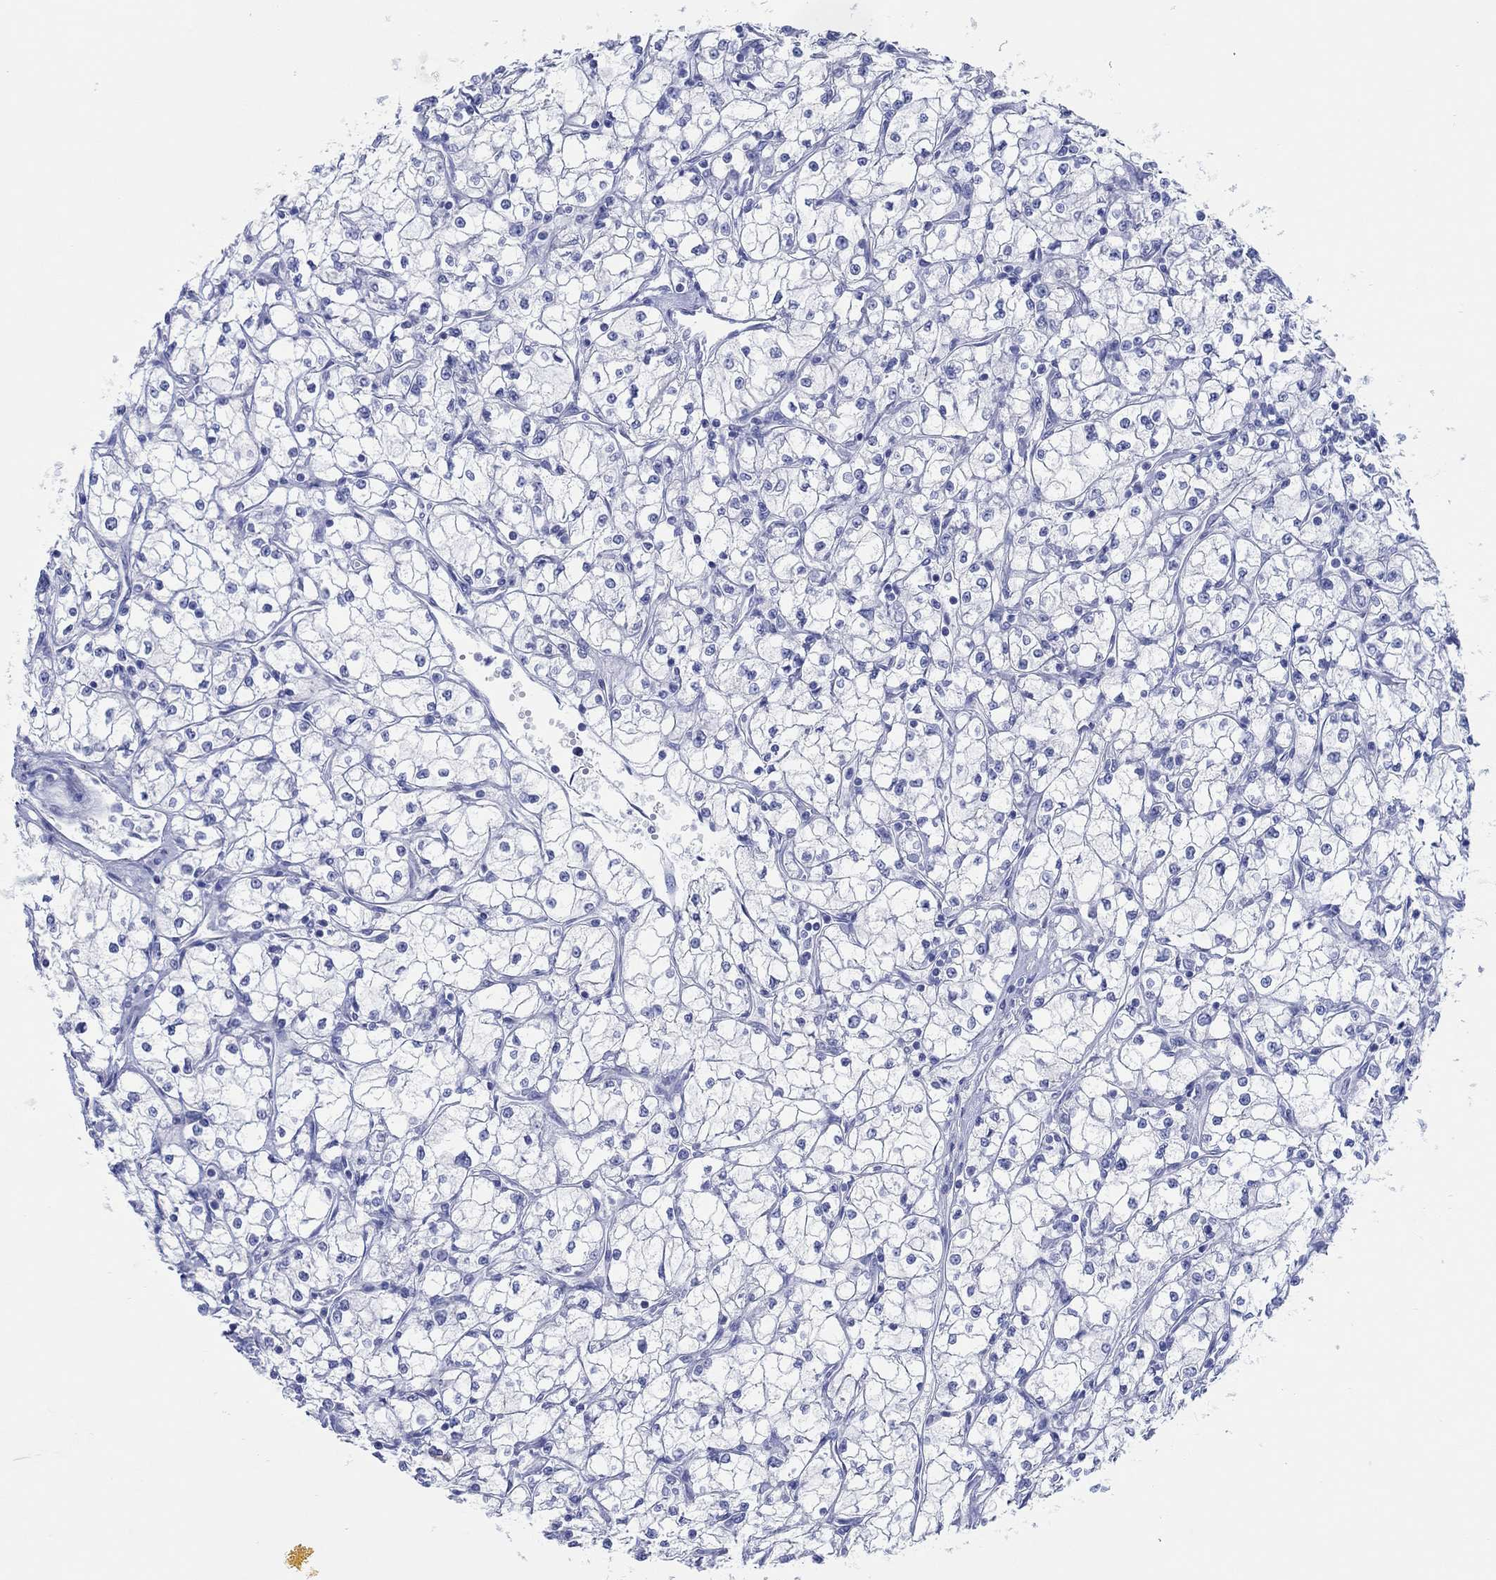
{"staining": {"intensity": "negative", "quantity": "none", "location": "none"}, "tissue": "renal cancer", "cell_type": "Tumor cells", "image_type": "cancer", "snomed": [{"axis": "morphology", "description": "Adenocarcinoma, NOS"}, {"axis": "topography", "description": "Kidney"}], "caption": "Tumor cells are negative for brown protein staining in renal adenocarcinoma. (Stains: DAB (3,3'-diaminobenzidine) IHC with hematoxylin counter stain, Microscopy: brightfield microscopy at high magnification).", "gene": "AK8", "patient": {"sex": "male", "age": 67}}